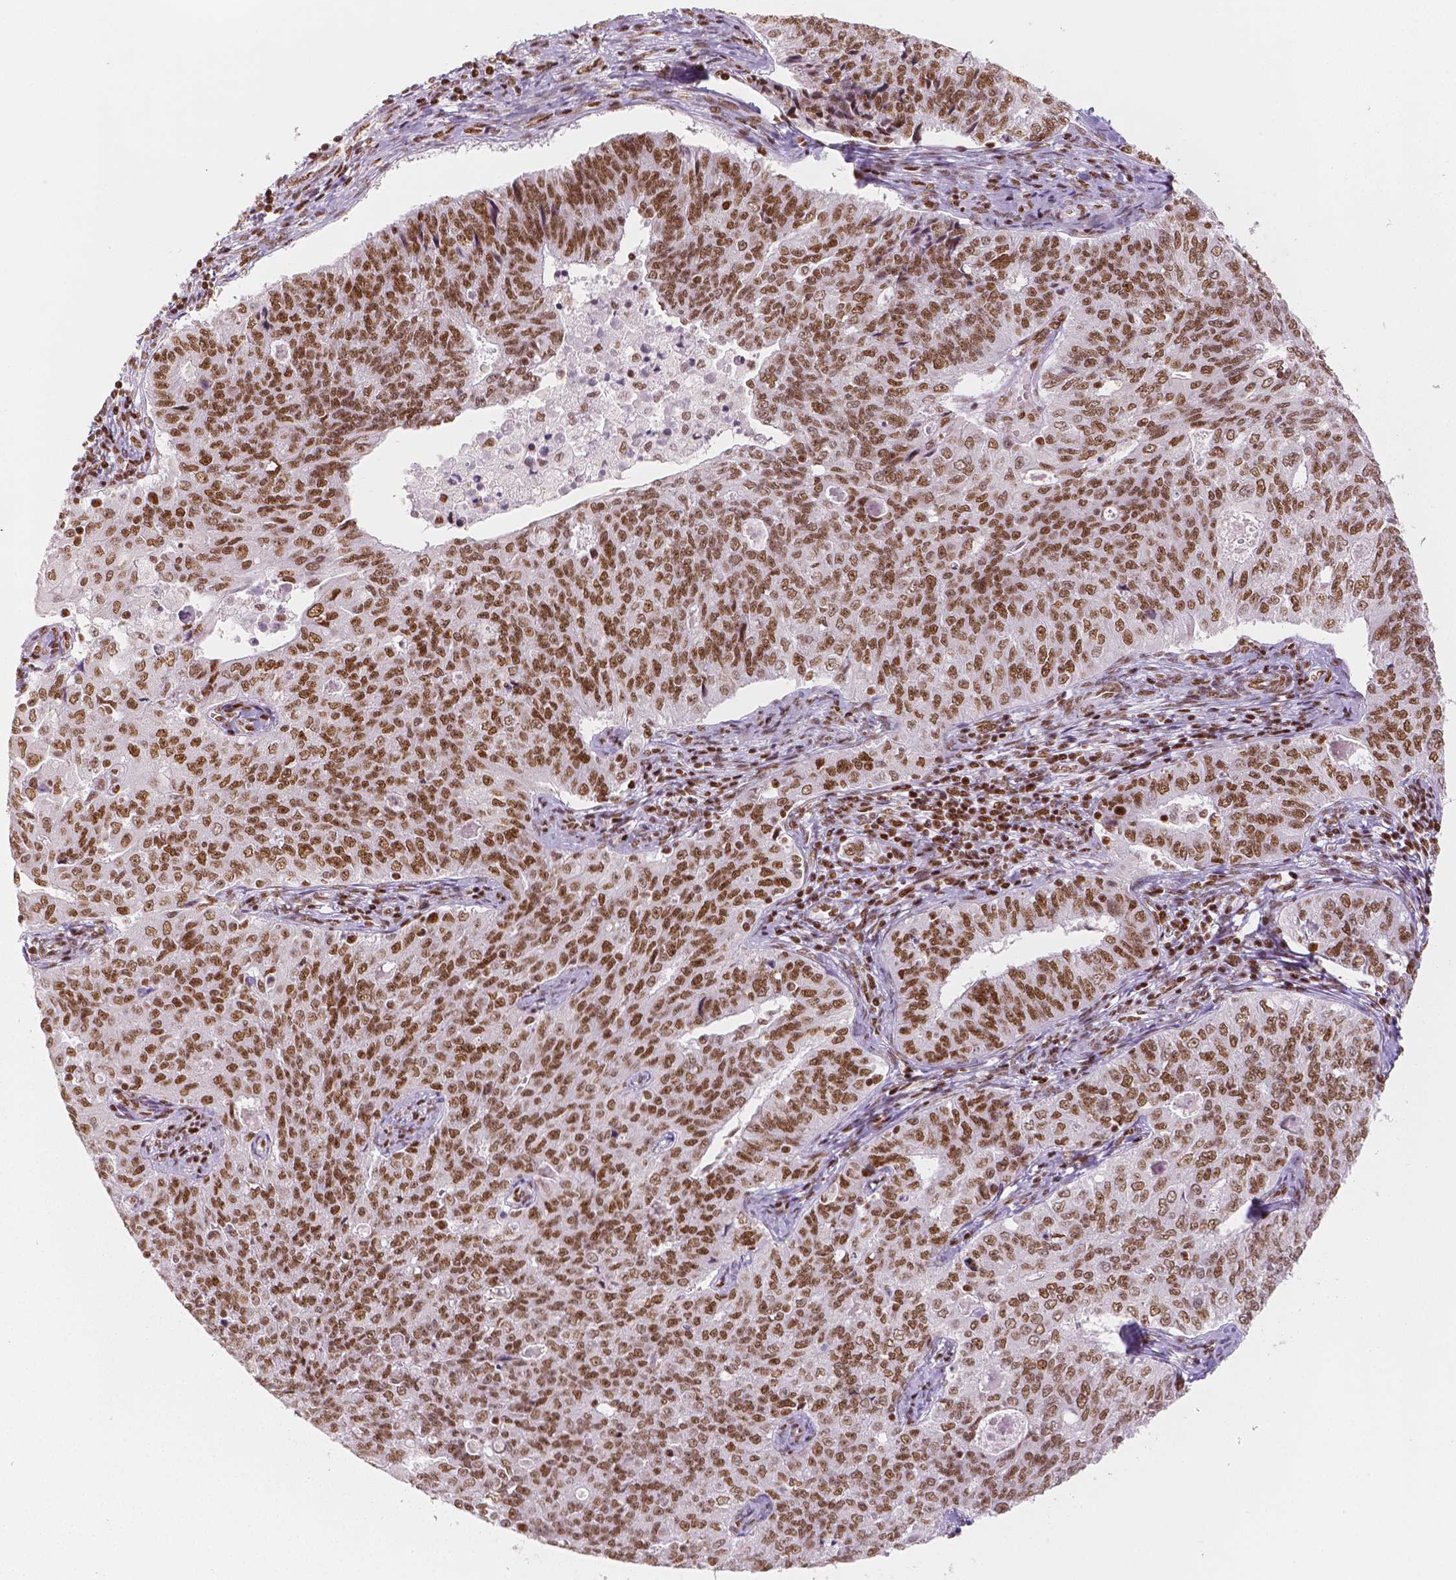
{"staining": {"intensity": "moderate", "quantity": ">75%", "location": "nuclear"}, "tissue": "endometrial cancer", "cell_type": "Tumor cells", "image_type": "cancer", "snomed": [{"axis": "morphology", "description": "Adenocarcinoma, NOS"}, {"axis": "topography", "description": "Endometrium"}], "caption": "Immunohistochemical staining of endometrial adenocarcinoma exhibits medium levels of moderate nuclear expression in approximately >75% of tumor cells.", "gene": "HDAC1", "patient": {"sex": "female", "age": 43}}